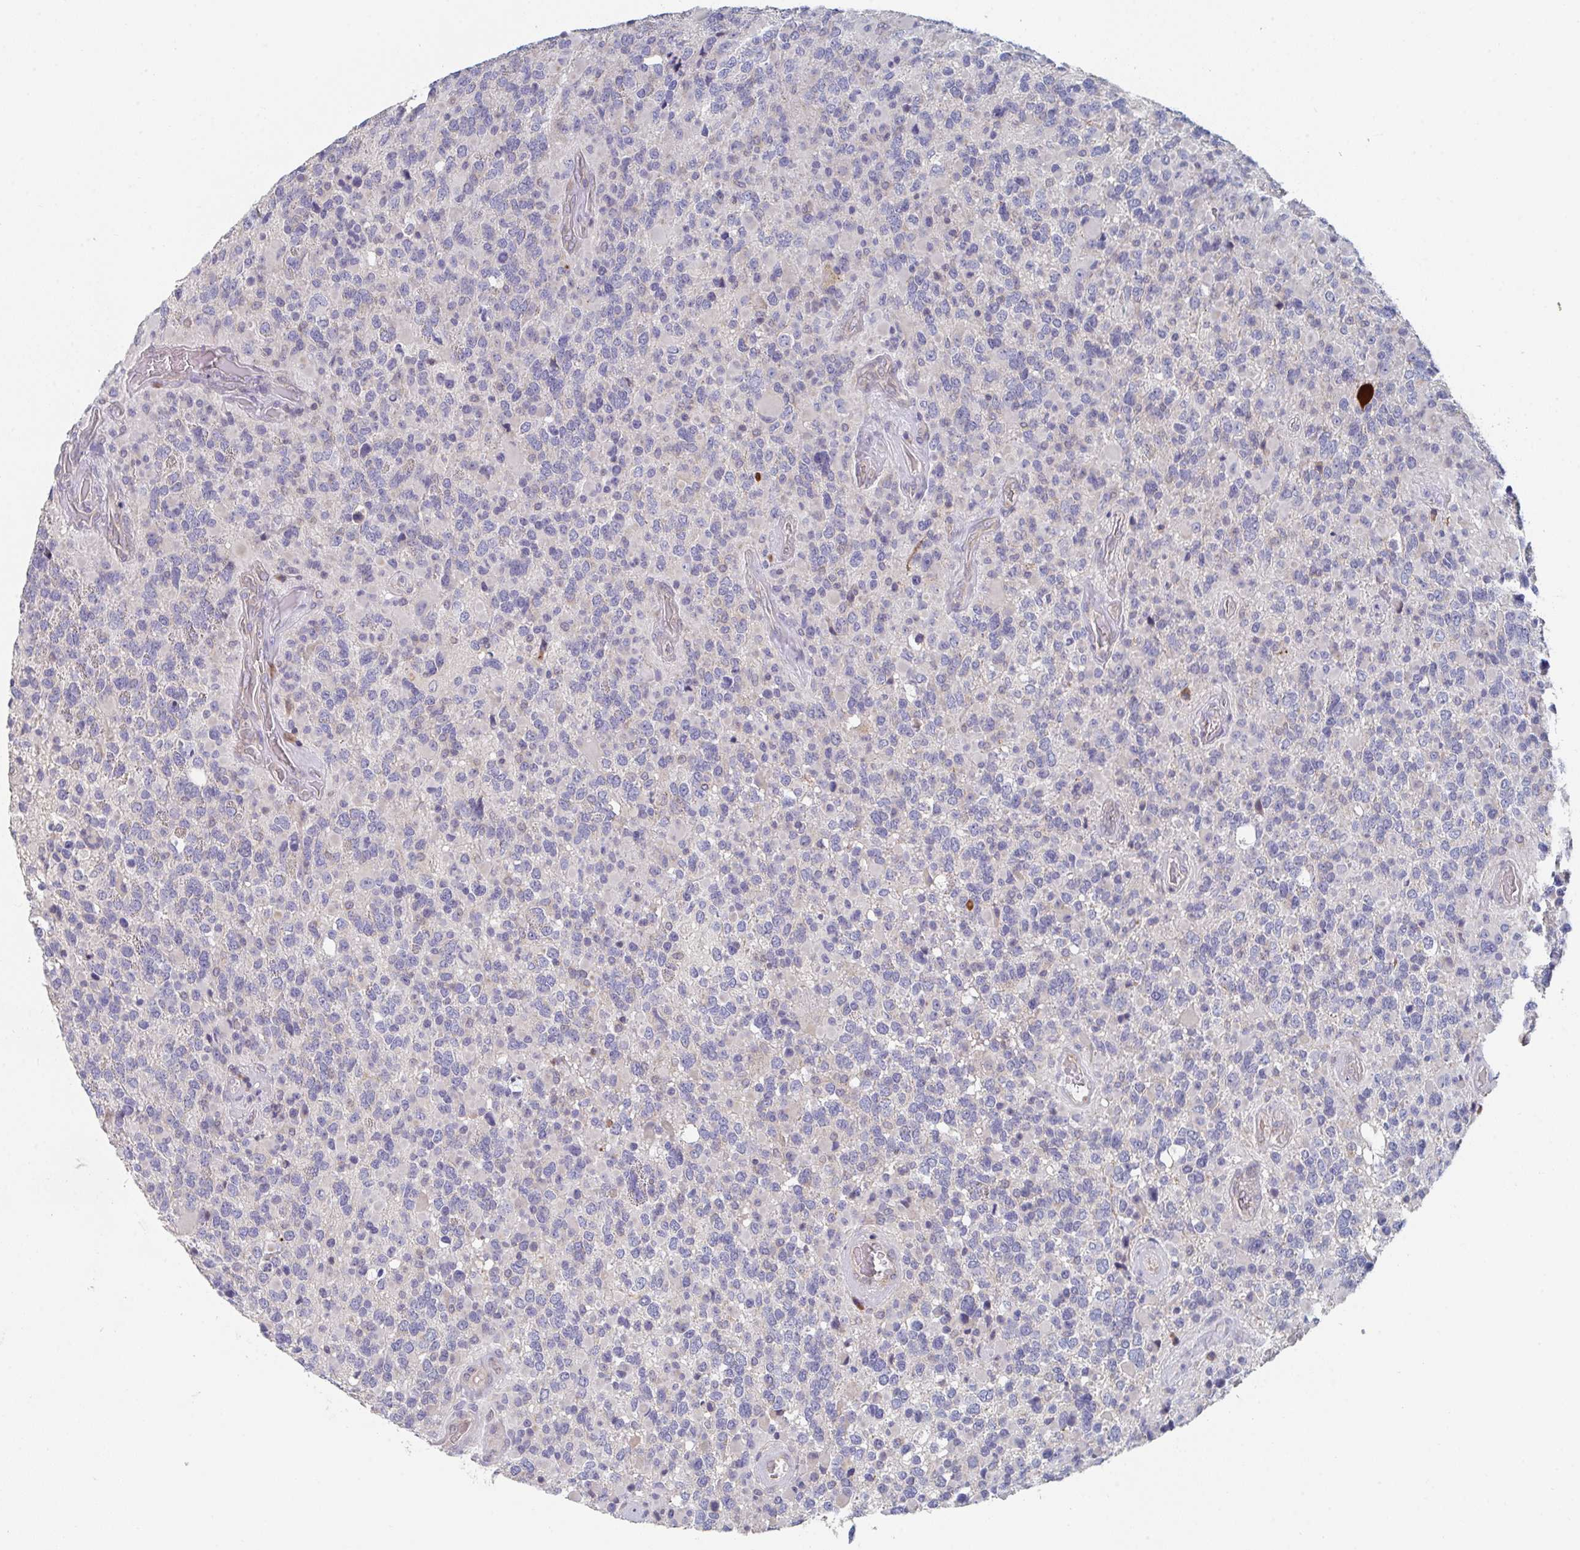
{"staining": {"intensity": "negative", "quantity": "none", "location": "none"}, "tissue": "glioma", "cell_type": "Tumor cells", "image_type": "cancer", "snomed": [{"axis": "morphology", "description": "Glioma, malignant, High grade"}, {"axis": "topography", "description": "Brain"}], "caption": "High power microscopy micrograph of an immunohistochemistry photomicrograph of glioma, revealing no significant positivity in tumor cells.", "gene": "ELOVL1", "patient": {"sex": "female", "age": 40}}